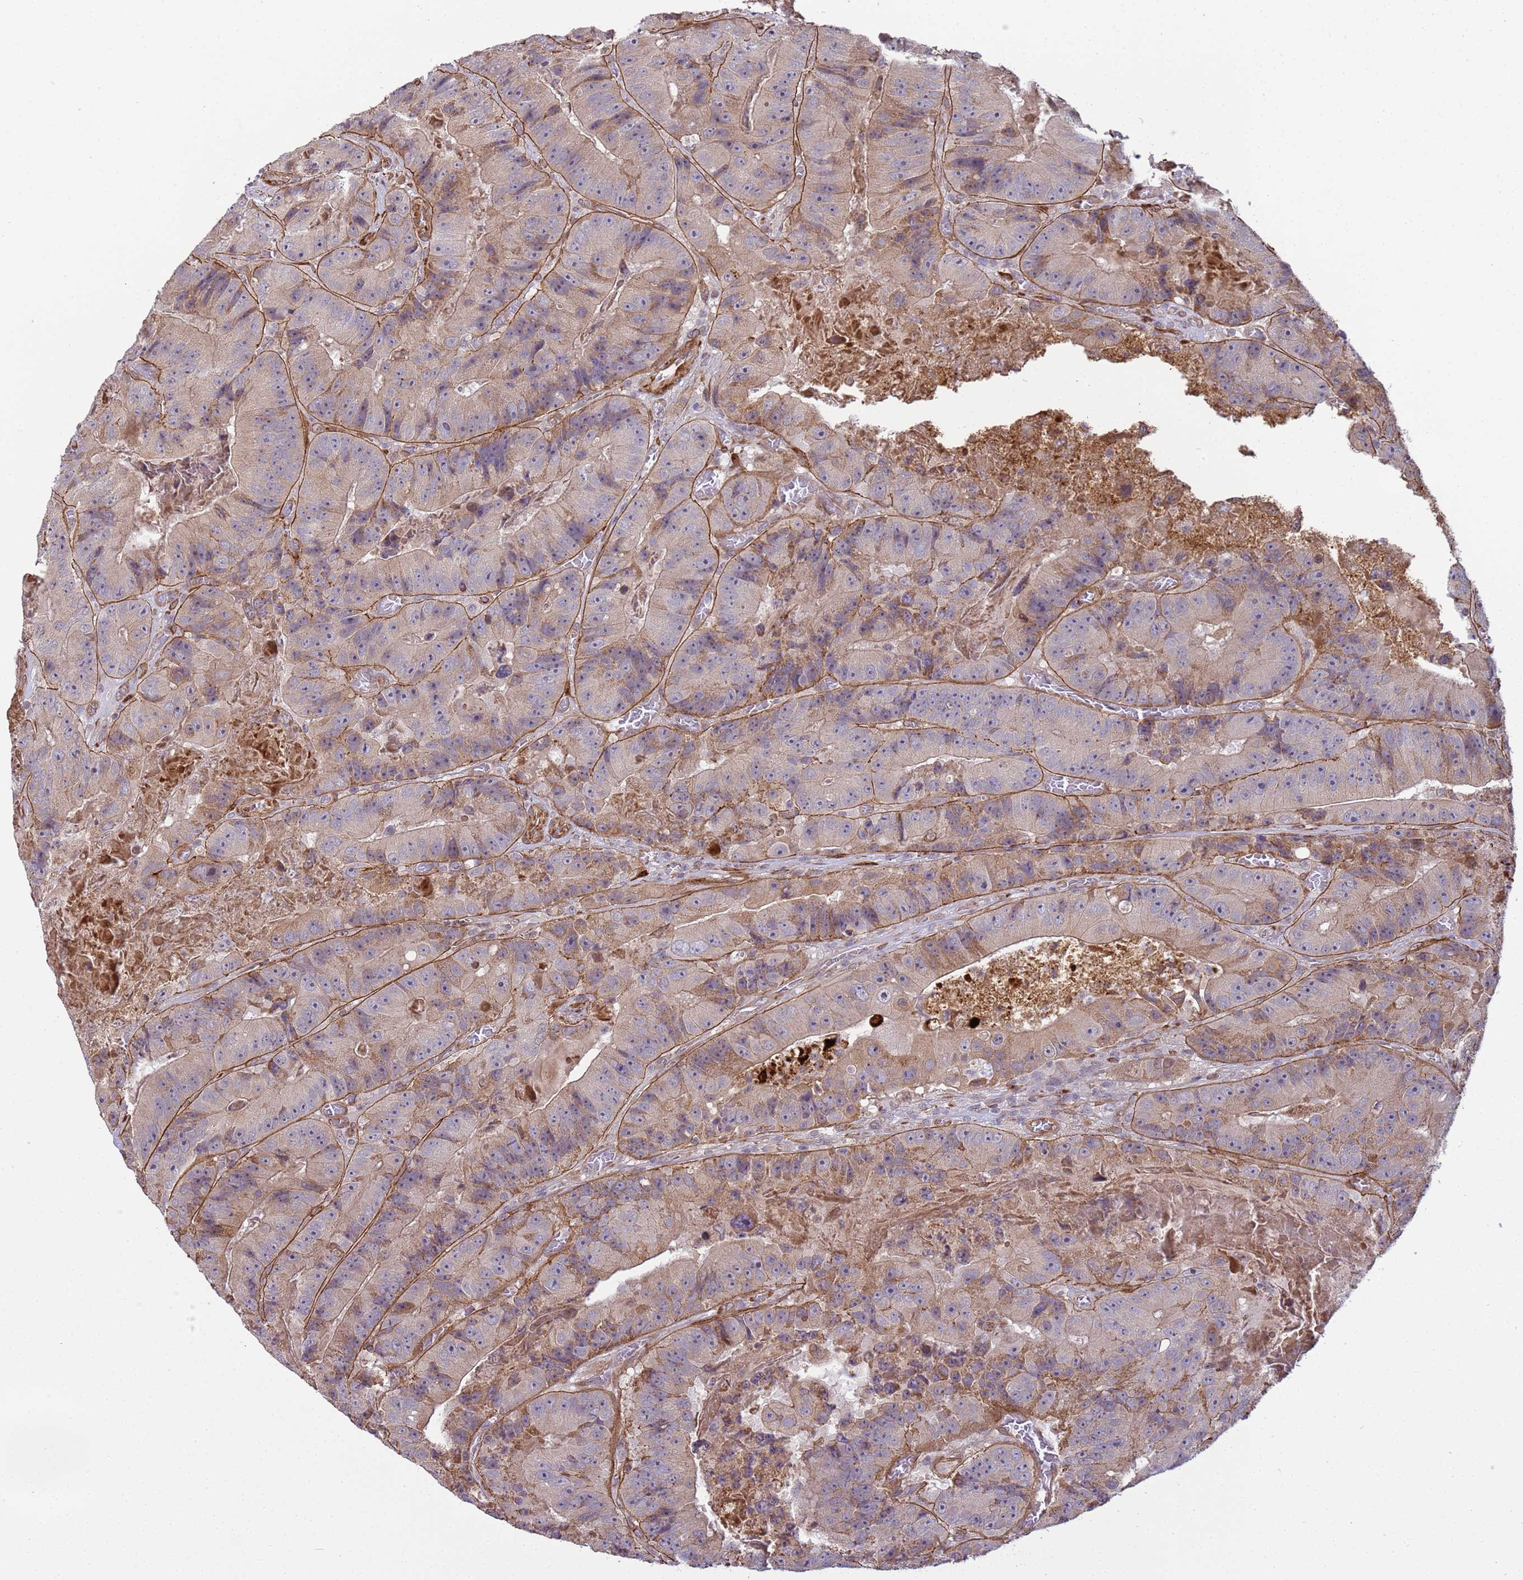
{"staining": {"intensity": "weak", "quantity": "25%-75%", "location": "cytoplasmic/membranous"}, "tissue": "colorectal cancer", "cell_type": "Tumor cells", "image_type": "cancer", "snomed": [{"axis": "morphology", "description": "Adenocarcinoma, NOS"}, {"axis": "topography", "description": "Colon"}], "caption": "About 25%-75% of tumor cells in human adenocarcinoma (colorectal) demonstrate weak cytoplasmic/membranous protein staining as visualized by brown immunohistochemical staining.", "gene": "ITGB4", "patient": {"sex": "female", "age": 86}}